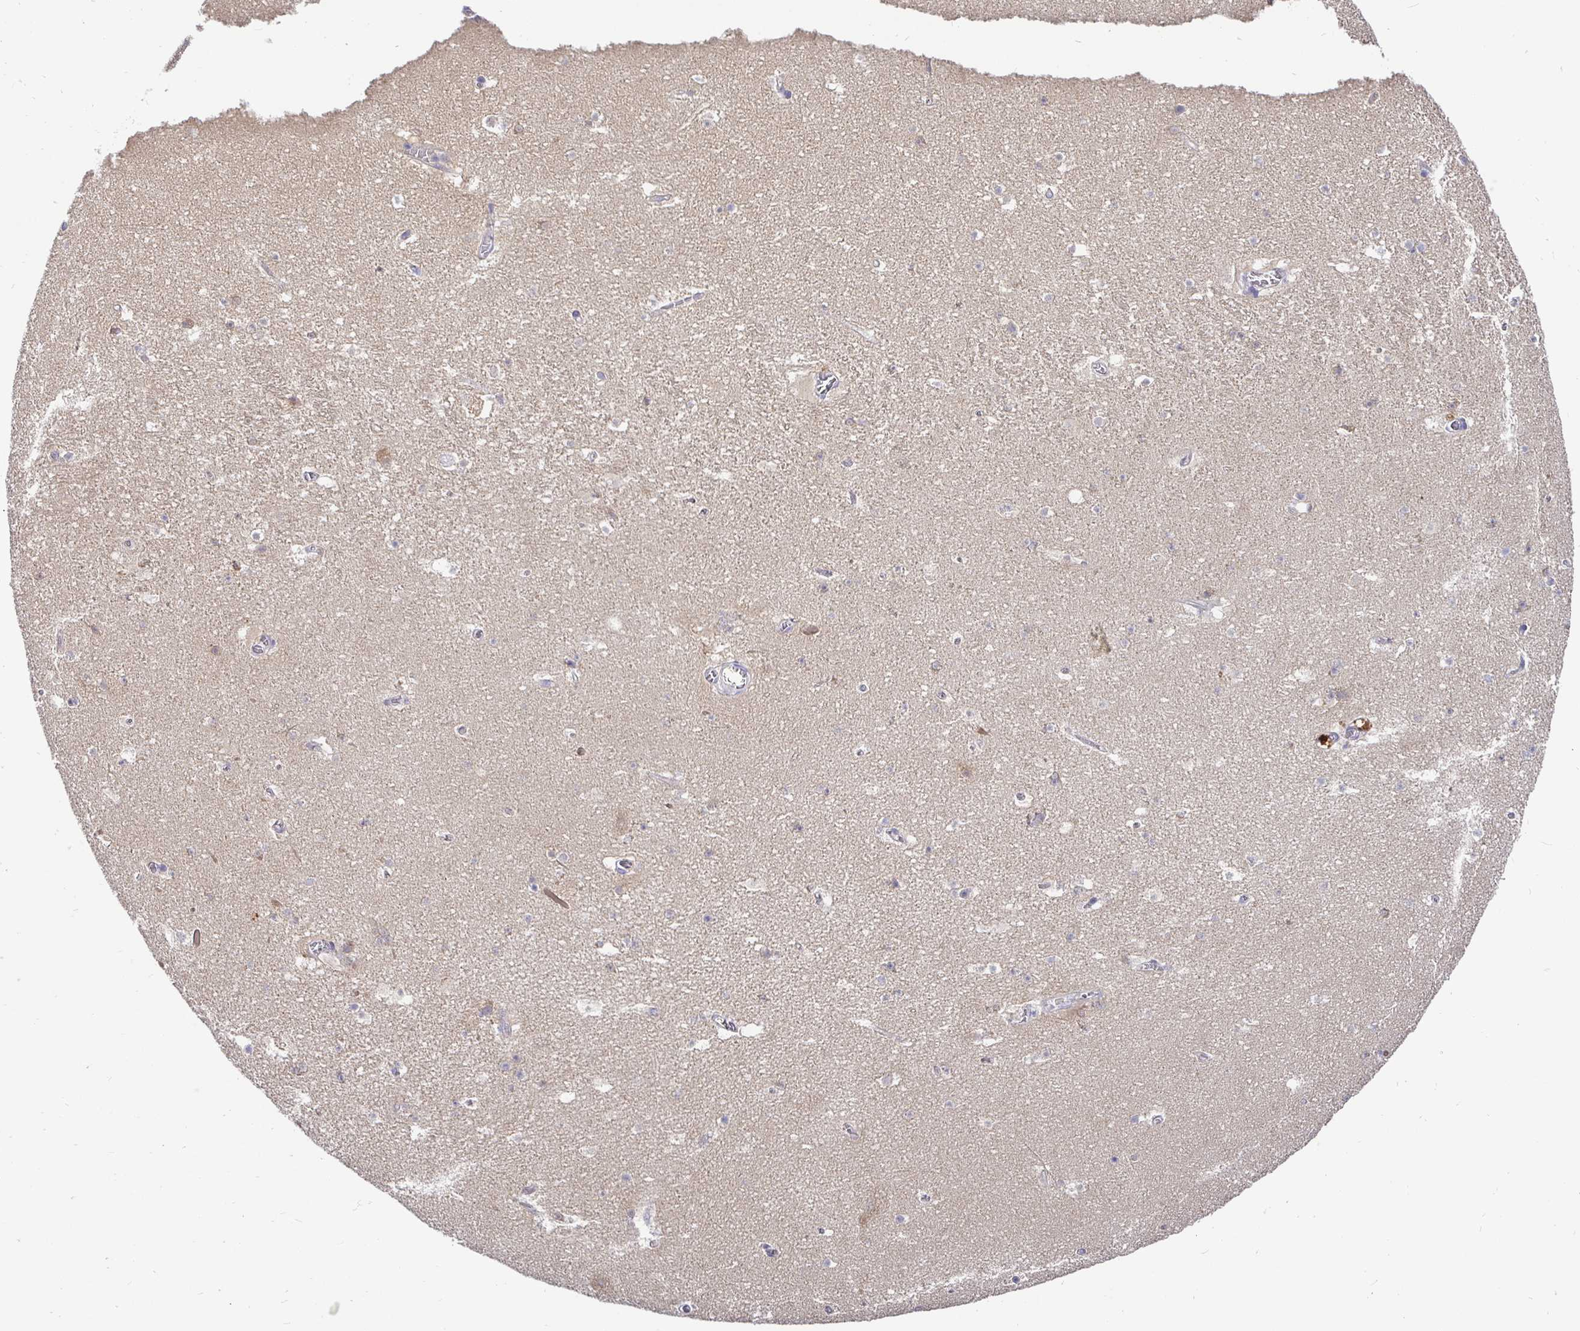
{"staining": {"intensity": "negative", "quantity": "none", "location": "none"}, "tissue": "hippocampus", "cell_type": "Glial cells", "image_type": "normal", "snomed": [{"axis": "morphology", "description": "Normal tissue, NOS"}, {"axis": "topography", "description": "Hippocampus"}], "caption": "Micrograph shows no significant protein positivity in glial cells of benign hippocampus.", "gene": "KIF21A", "patient": {"sex": "female", "age": 42}}